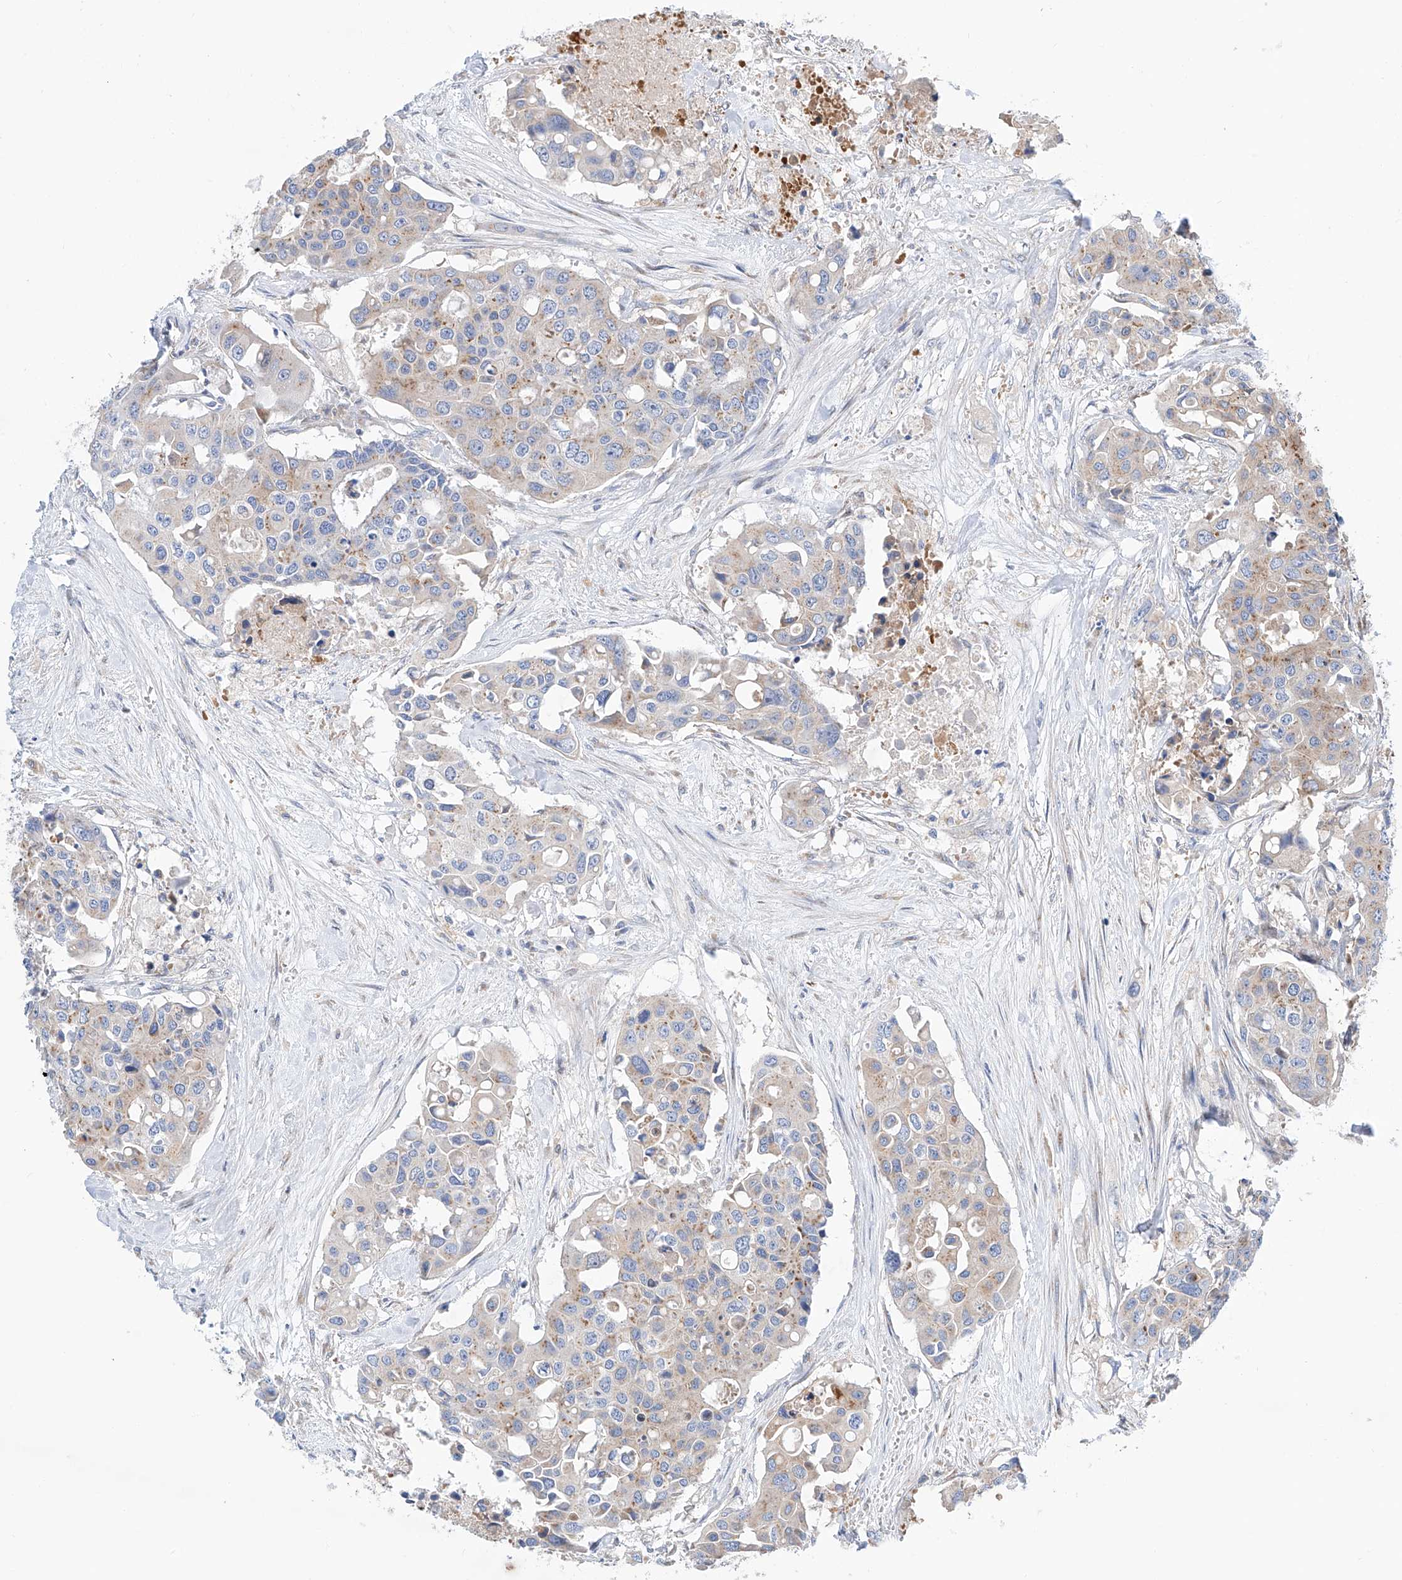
{"staining": {"intensity": "weak", "quantity": "<25%", "location": "cytoplasmic/membranous"}, "tissue": "colorectal cancer", "cell_type": "Tumor cells", "image_type": "cancer", "snomed": [{"axis": "morphology", "description": "Adenocarcinoma, NOS"}, {"axis": "topography", "description": "Colon"}], "caption": "Micrograph shows no significant protein staining in tumor cells of colorectal cancer (adenocarcinoma).", "gene": "SLC22A7", "patient": {"sex": "male", "age": 77}}